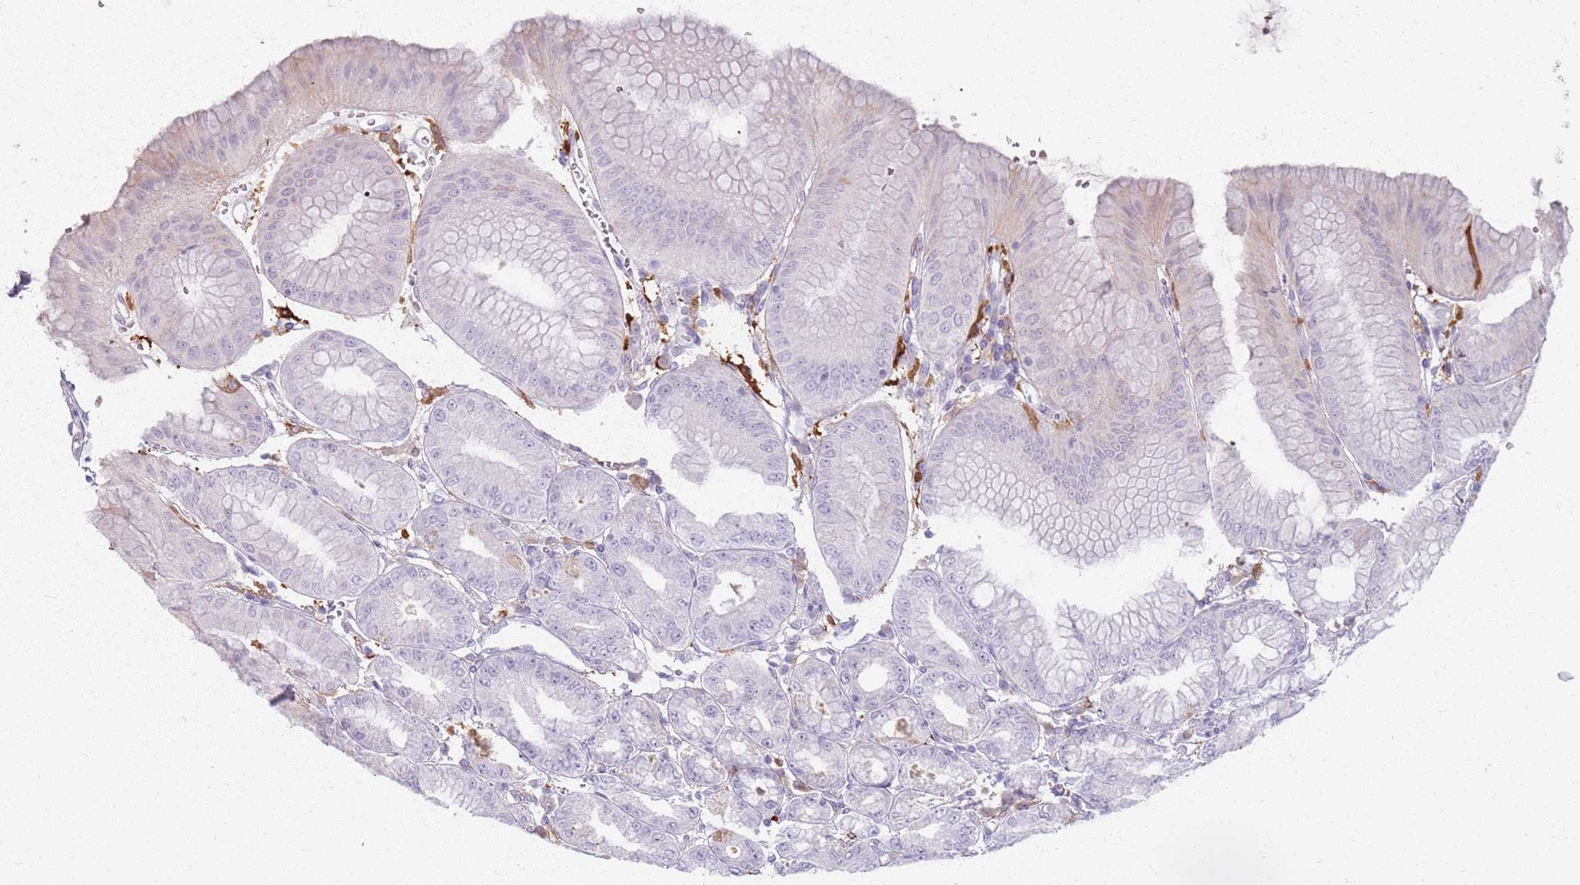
{"staining": {"intensity": "negative", "quantity": "none", "location": "none"}, "tissue": "stomach", "cell_type": "Glandular cells", "image_type": "normal", "snomed": [{"axis": "morphology", "description": "Normal tissue, NOS"}, {"axis": "topography", "description": "Stomach, lower"}], "caption": "DAB (3,3'-diaminobenzidine) immunohistochemical staining of unremarkable human stomach displays no significant positivity in glandular cells.", "gene": "GDPGP1", "patient": {"sex": "male", "age": 71}}